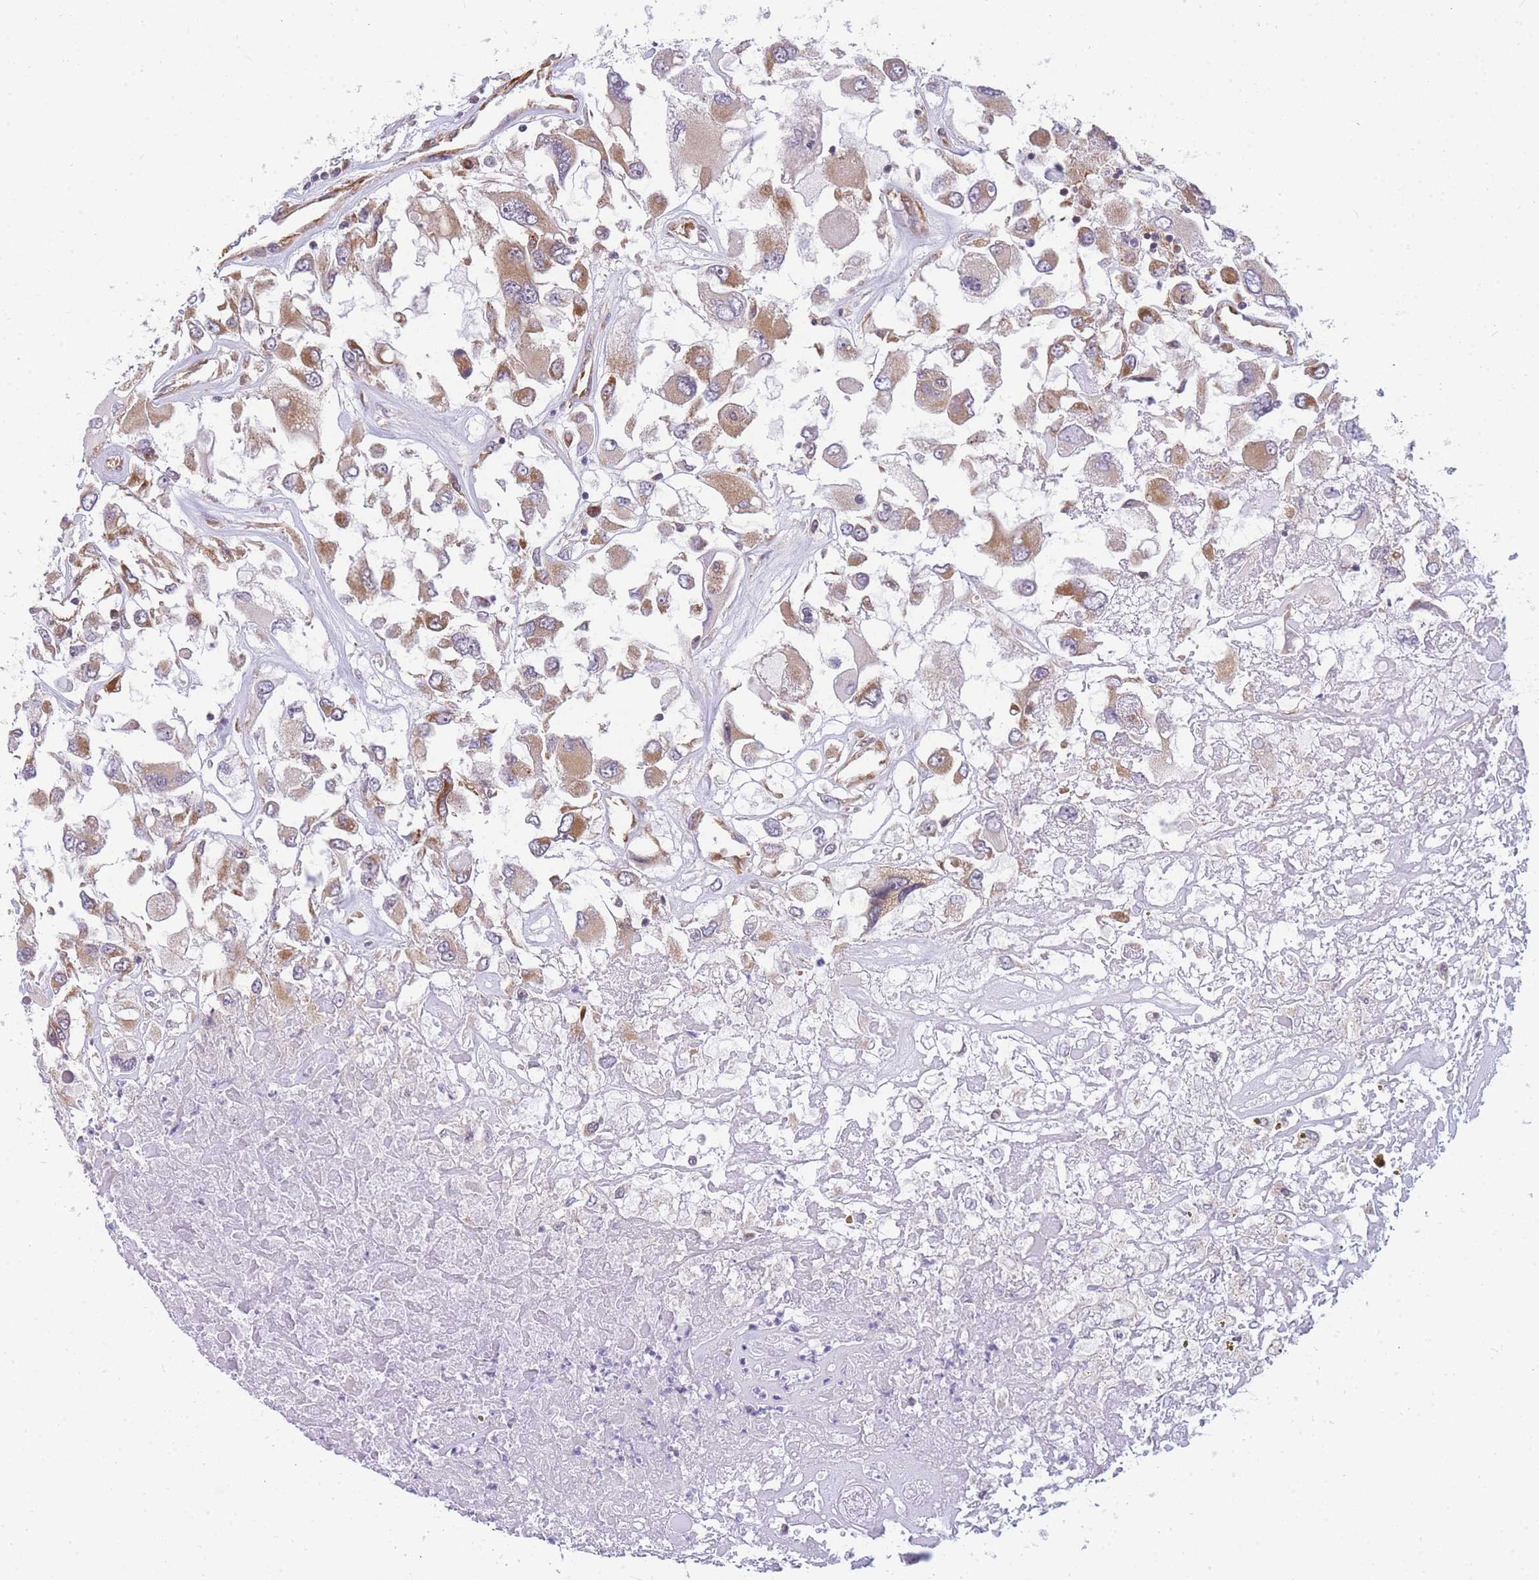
{"staining": {"intensity": "moderate", "quantity": ">75%", "location": "cytoplasmic/membranous"}, "tissue": "renal cancer", "cell_type": "Tumor cells", "image_type": "cancer", "snomed": [{"axis": "morphology", "description": "Adenocarcinoma, NOS"}, {"axis": "topography", "description": "Kidney"}], "caption": "Immunohistochemical staining of adenocarcinoma (renal) shows medium levels of moderate cytoplasmic/membranous expression in approximately >75% of tumor cells. (DAB (3,3'-diaminobenzidine) IHC with brightfield microscopy, high magnification).", "gene": "MRPL23", "patient": {"sex": "female", "age": 52}}